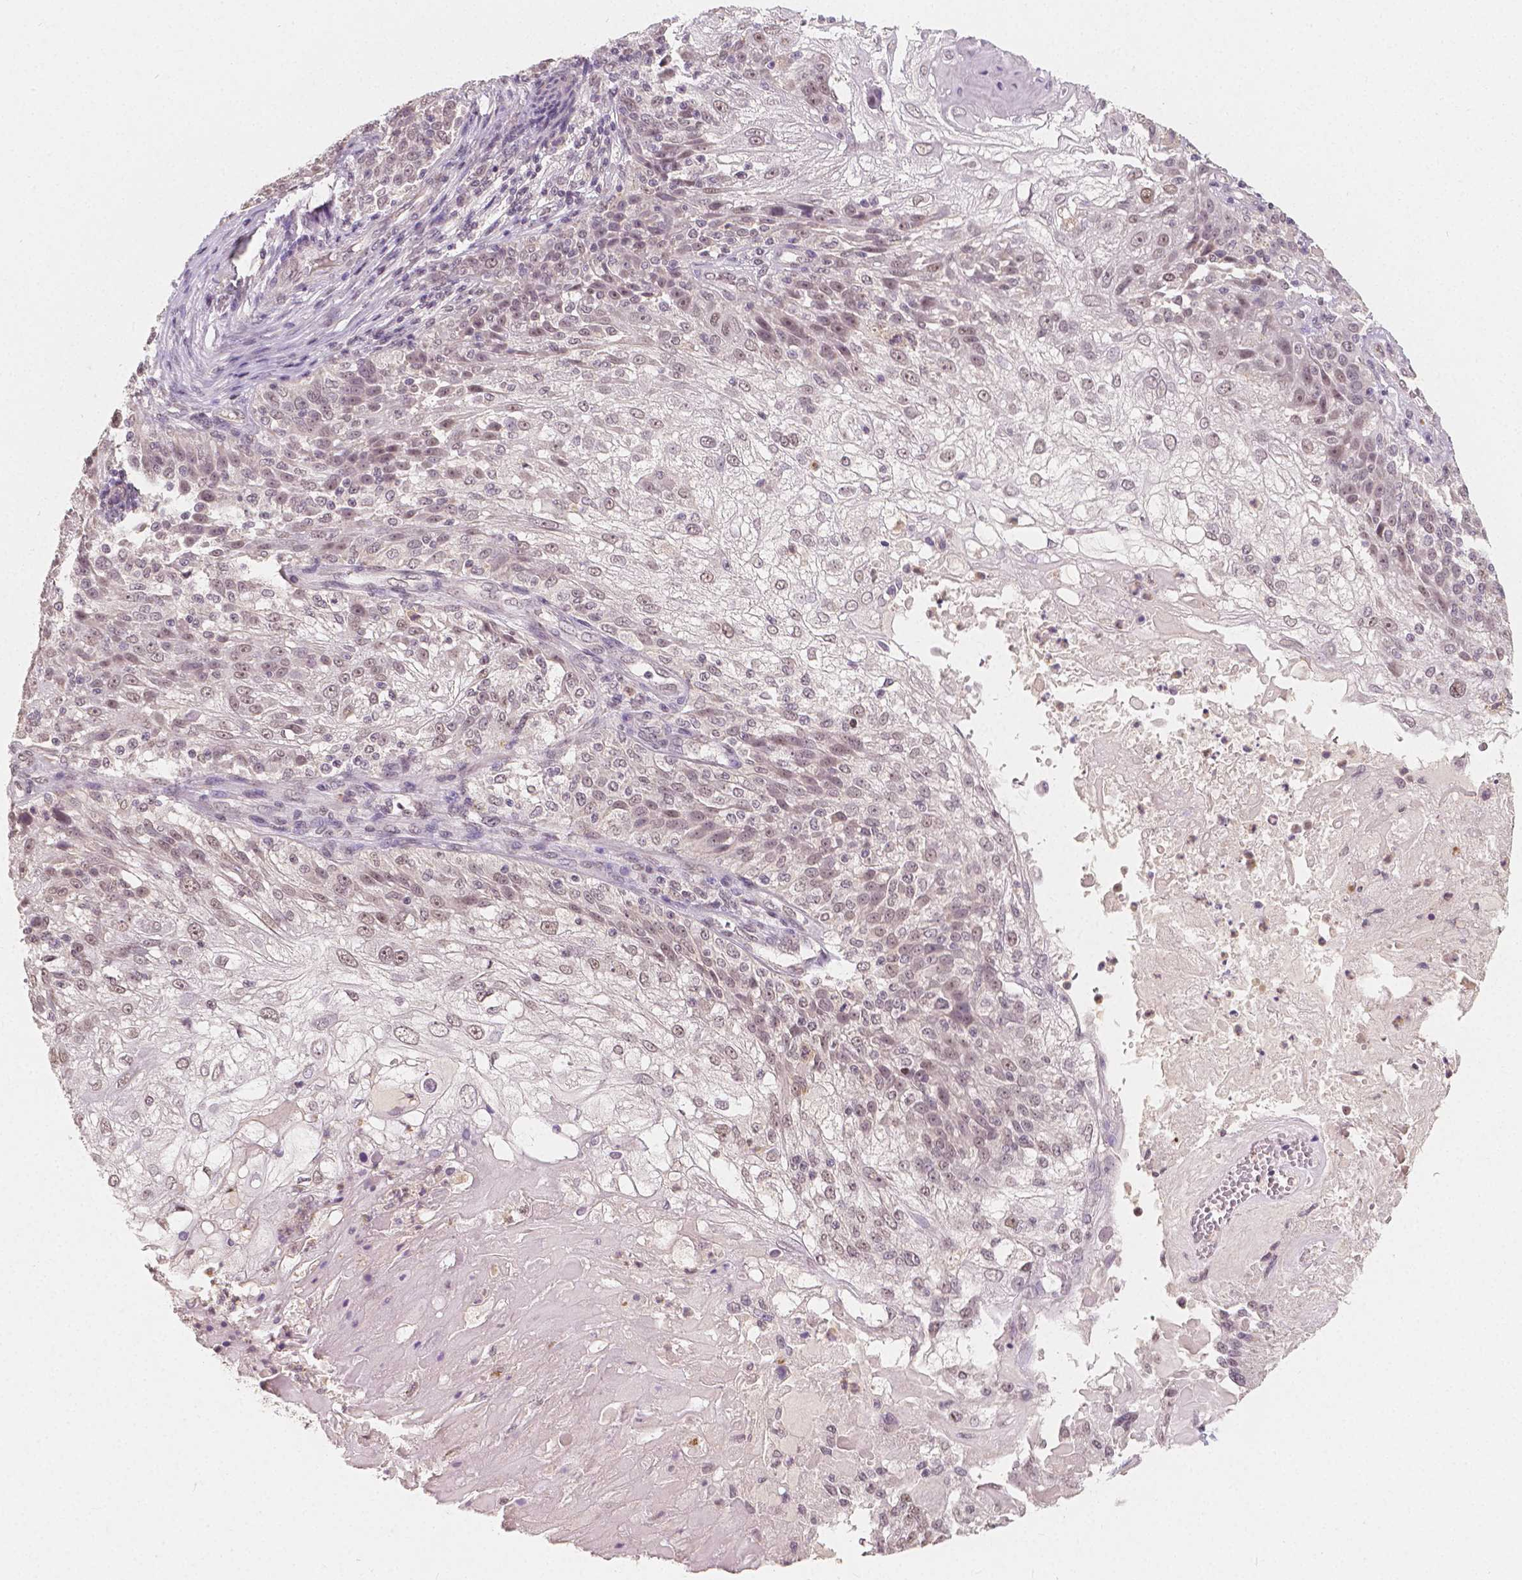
{"staining": {"intensity": "weak", "quantity": ">75%", "location": "nuclear"}, "tissue": "skin cancer", "cell_type": "Tumor cells", "image_type": "cancer", "snomed": [{"axis": "morphology", "description": "Normal tissue, NOS"}, {"axis": "morphology", "description": "Squamous cell carcinoma, NOS"}, {"axis": "topography", "description": "Skin"}], "caption": "Immunohistochemical staining of skin squamous cell carcinoma reveals weak nuclear protein staining in approximately >75% of tumor cells.", "gene": "NOLC1", "patient": {"sex": "female", "age": 83}}